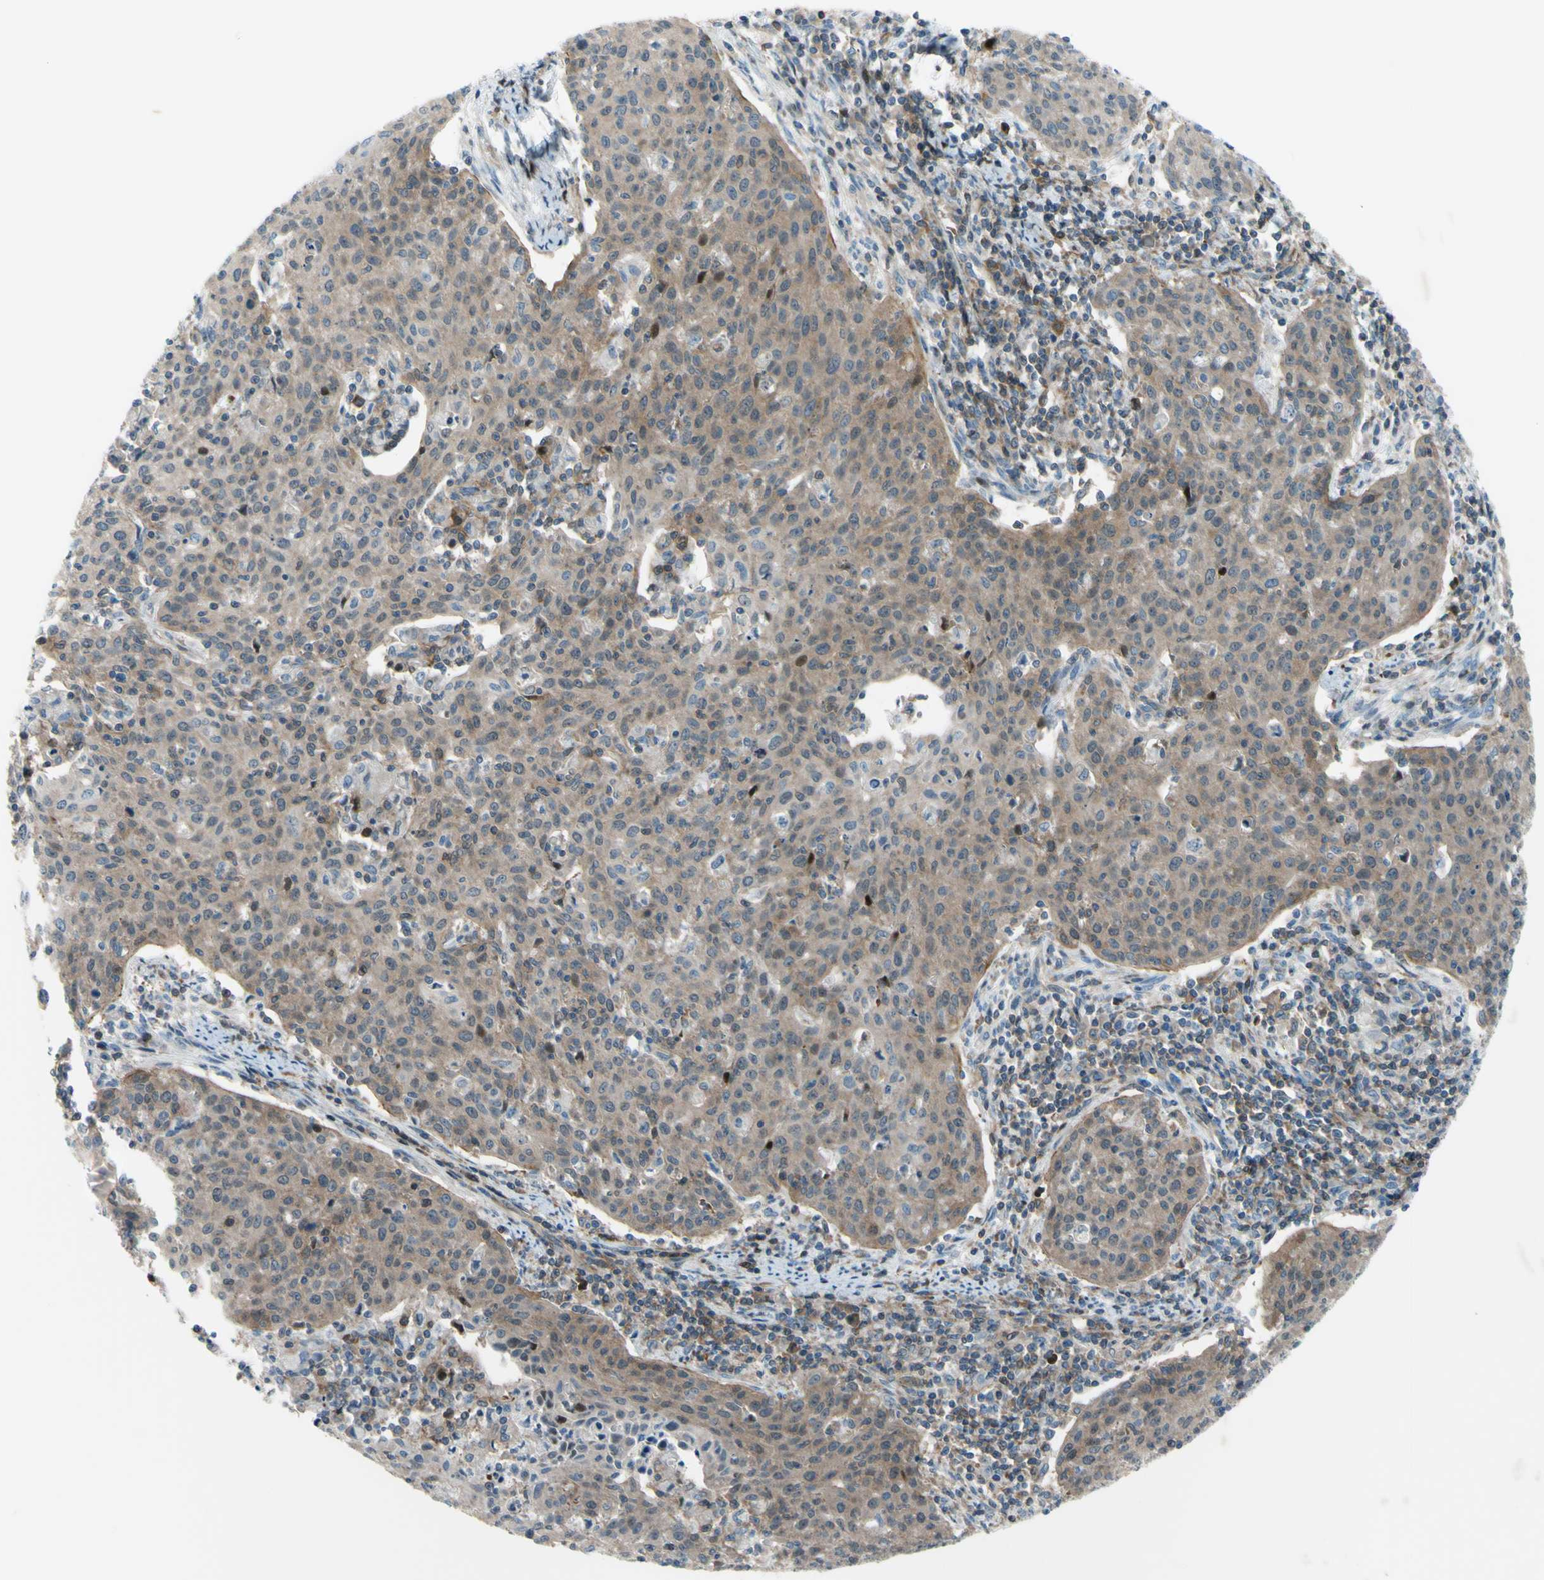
{"staining": {"intensity": "moderate", "quantity": ">75%", "location": "cytoplasmic/membranous,nuclear"}, "tissue": "cervical cancer", "cell_type": "Tumor cells", "image_type": "cancer", "snomed": [{"axis": "morphology", "description": "Squamous cell carcinoma, NOS"}, {"axis": "topography", "description": "Cervix"}], "caption": "Moderate cytoplasmic/membranous and nuclear protein positivity is present in about >75% of tumor cells in squamous cell carcinoma (cervical). Nuclei are stained in blue.", "gene": "PAK2", "patient": {"sex": "female", "age": 38}}